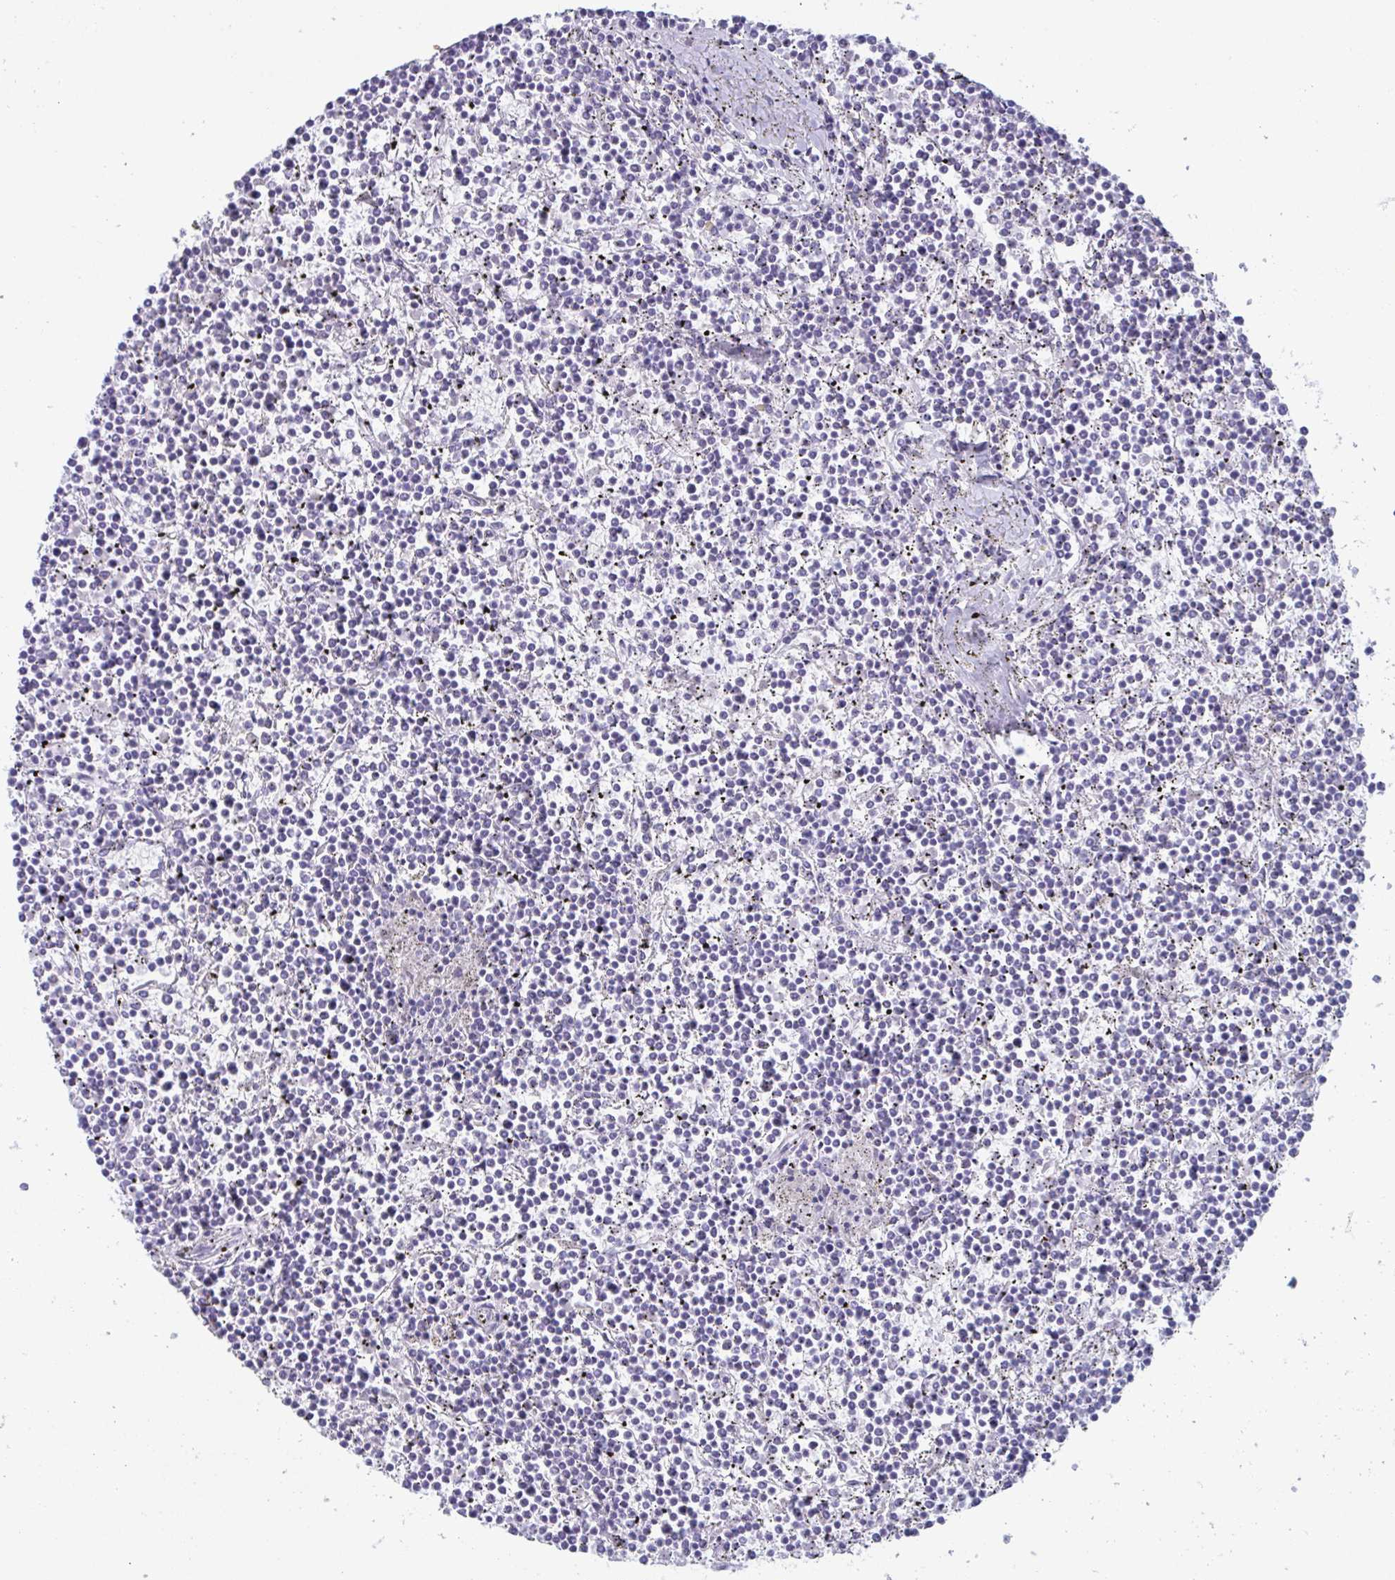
{"staining": {"intensity": "negative", "quantity": "none", "location": "none"}, "tissue": "lymphoma", "cell_type": "Tumor cells", "image_type": "cancer", "snomed": [{"axis": "morphology", "description": "Malignant lymphoma, non-Hodgkin's type, Low grade"}, {"axis": "topography", "description": "Spleen"}], "caption": "A high-resolution micrograph shows IHC staining of lymphoma, which exhibits no significant expression in tumor cells.", "gene": "CYP4F11", "patient": {"sex": "female", "age": 19}}